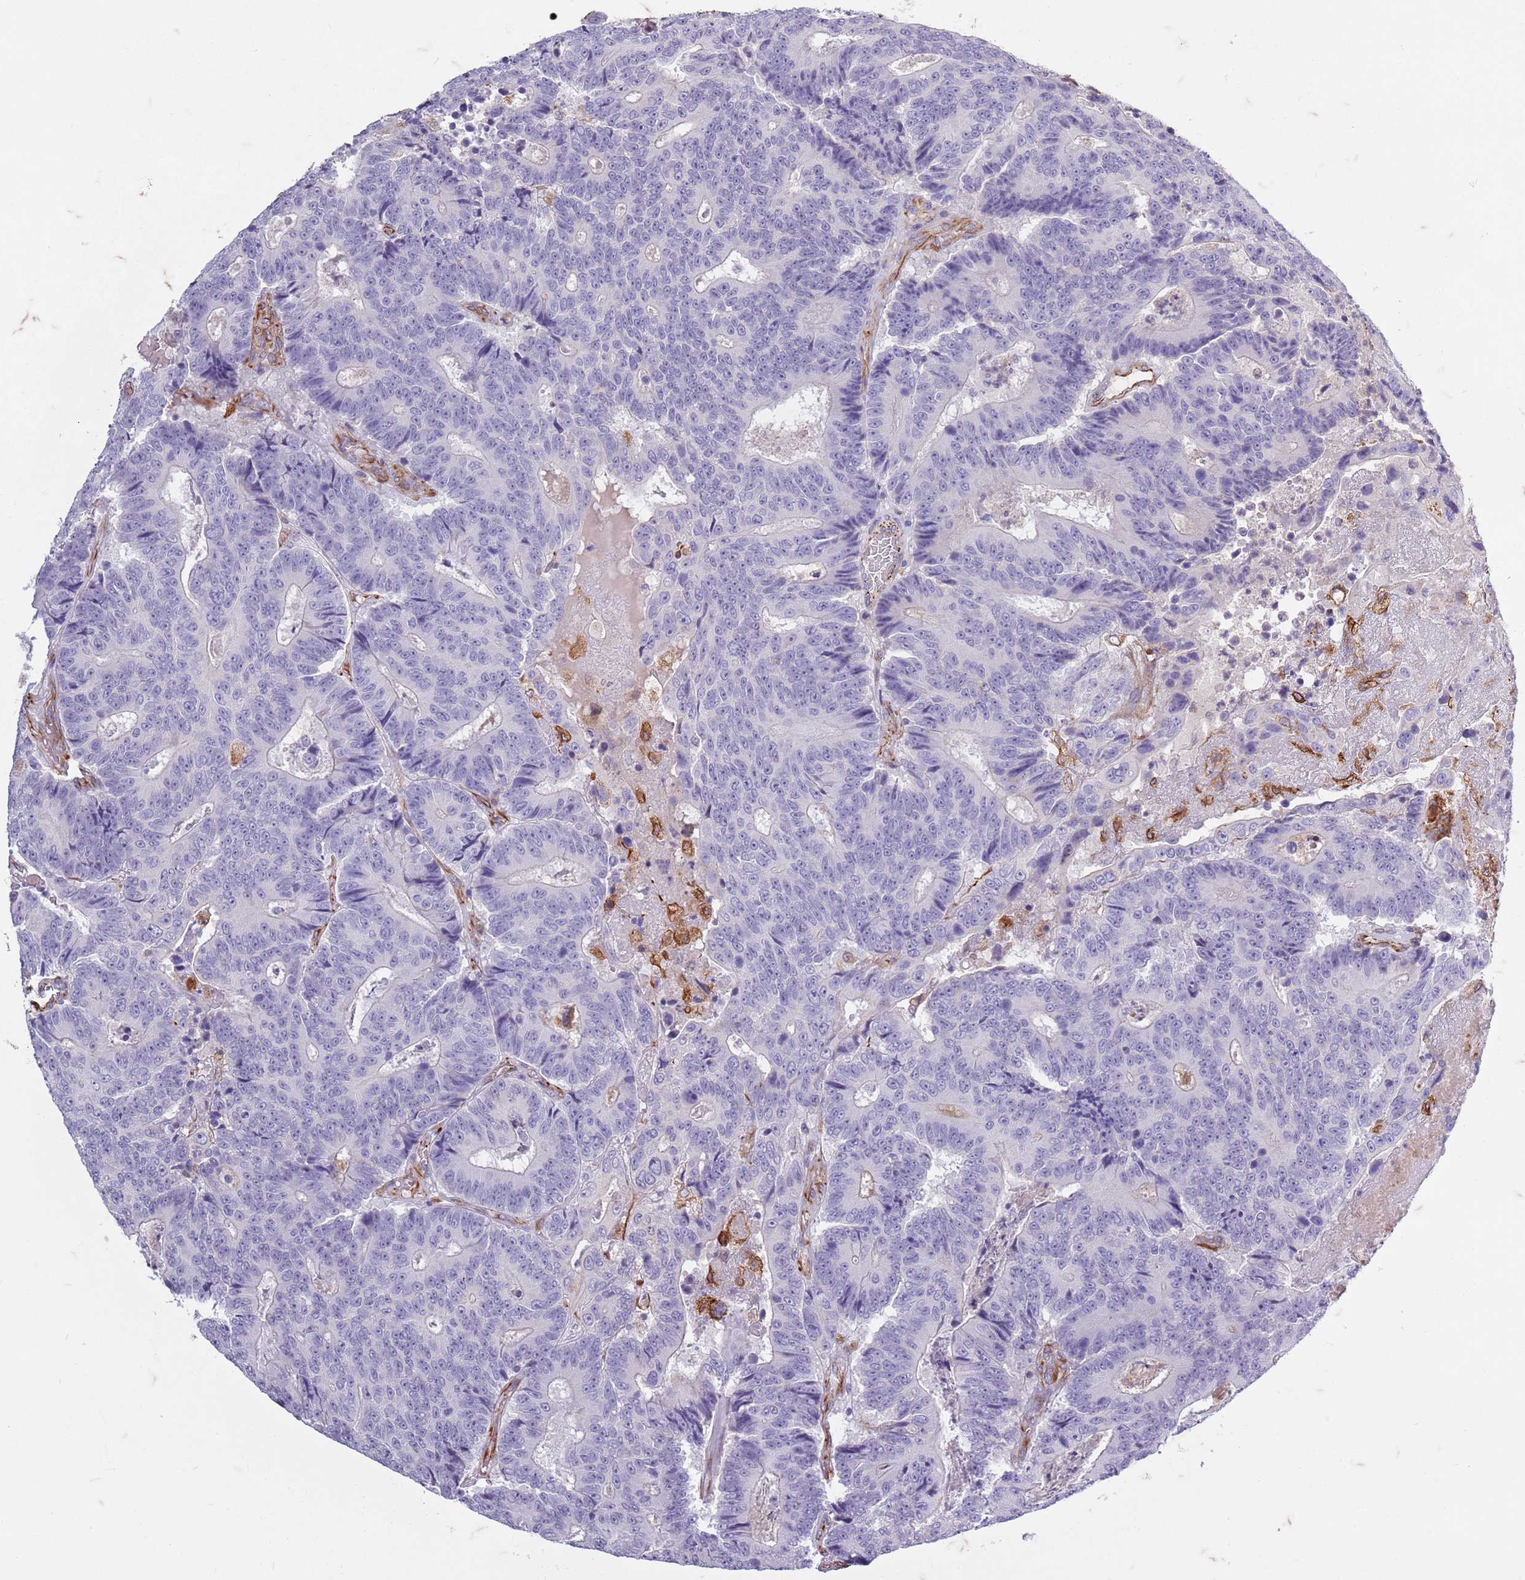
{"staining": {"intensity": "negative", "quantity": "none", "location": "none"}, "tissue": "colorectal cancer", "cell_type": "Tumor cells", "image_type": "cancer", "snomed": [{"axis": "morphology", "description": "Adenocarcinoma, NOS"}, {"axis": "topography", "description": "Colon"}], "caption": "IHC of human colorectal cancer exhibits no staining in tumor cells.", "gene": "TAS2R38", "patient": {"sex": "male", "age": 83}}